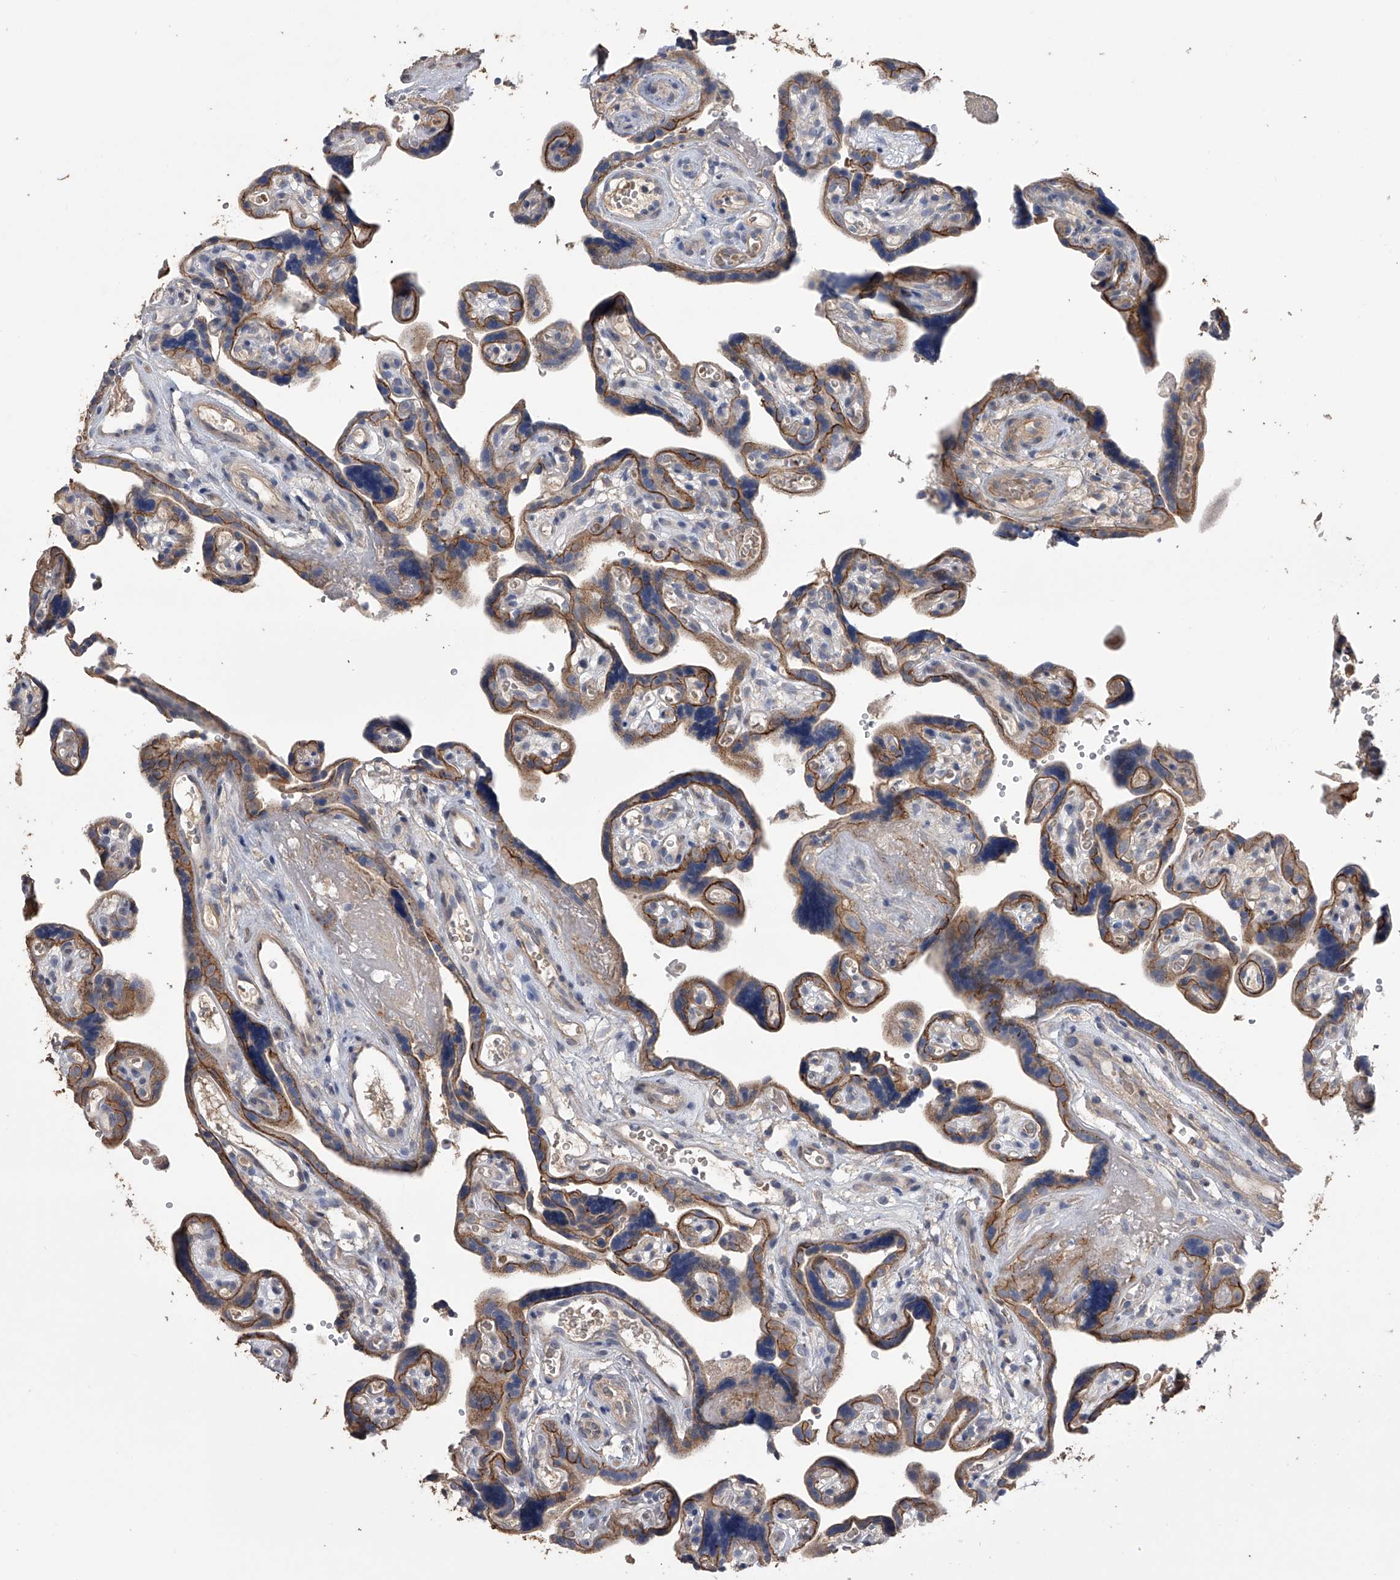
{"staining": {"intensity": "weak", "quantity": ">75%", "location": "cytoplasmic/membranous"}, "tissue": "placenta", "cell_type": "Decidual cells", "image_type": "normal", "snomed": [{"axis": "morphology", "description": "Normal tissue, NOS"}, {"axis": "topography", "description": "Placenta"}], "caption": "Weak cytoplasmic/membranous protein expression is appreciated in about >75% of decidual cells in placenta. The staining was performed using DAB (3,3'-diaminobenzidine), with brown indicating positive protein expression. Nuclei are stained blue with hematoxylin.", "gene": "ZNF343", "patient": {"sex": "female", "age": 30}}